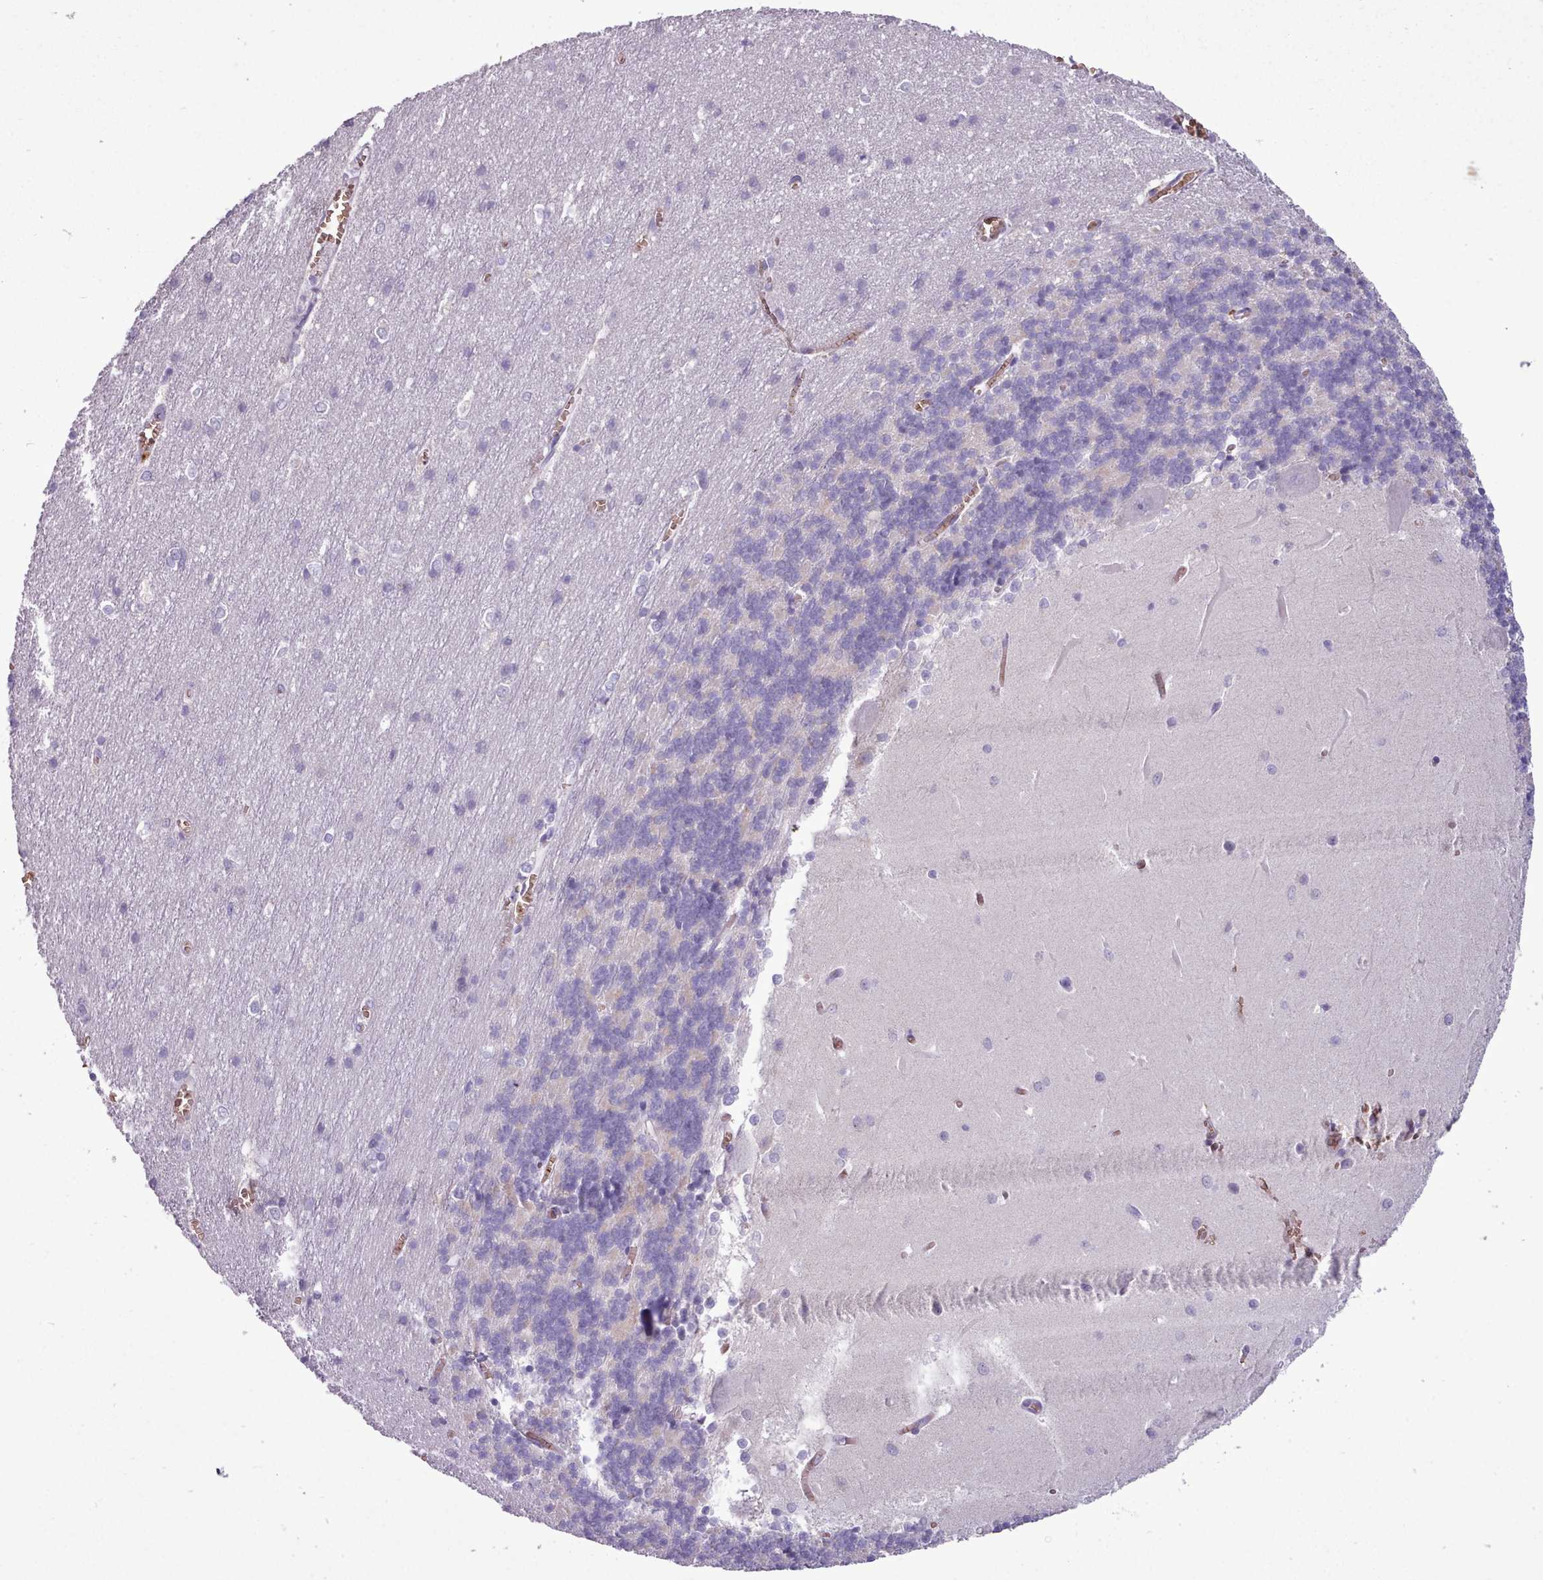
{"staining": {"intensity": "negative", "quantity": "none", "location": "none"}, "tissue": "cerebellum", "cell_type": "Cells in granular layer", "image_type": "normal", "snomed": [{"axis": "morphology", "description": "Normal tissue, NOS"}, {"axis": "topography", "description": "Cerebellum"}], "caption": "Protein analysis of unremarkable cerebellum demonstrates no significant expression in cells in granular layer.", "gene": "AK4P3", "patient": {"sex": "male", "age": 37}}